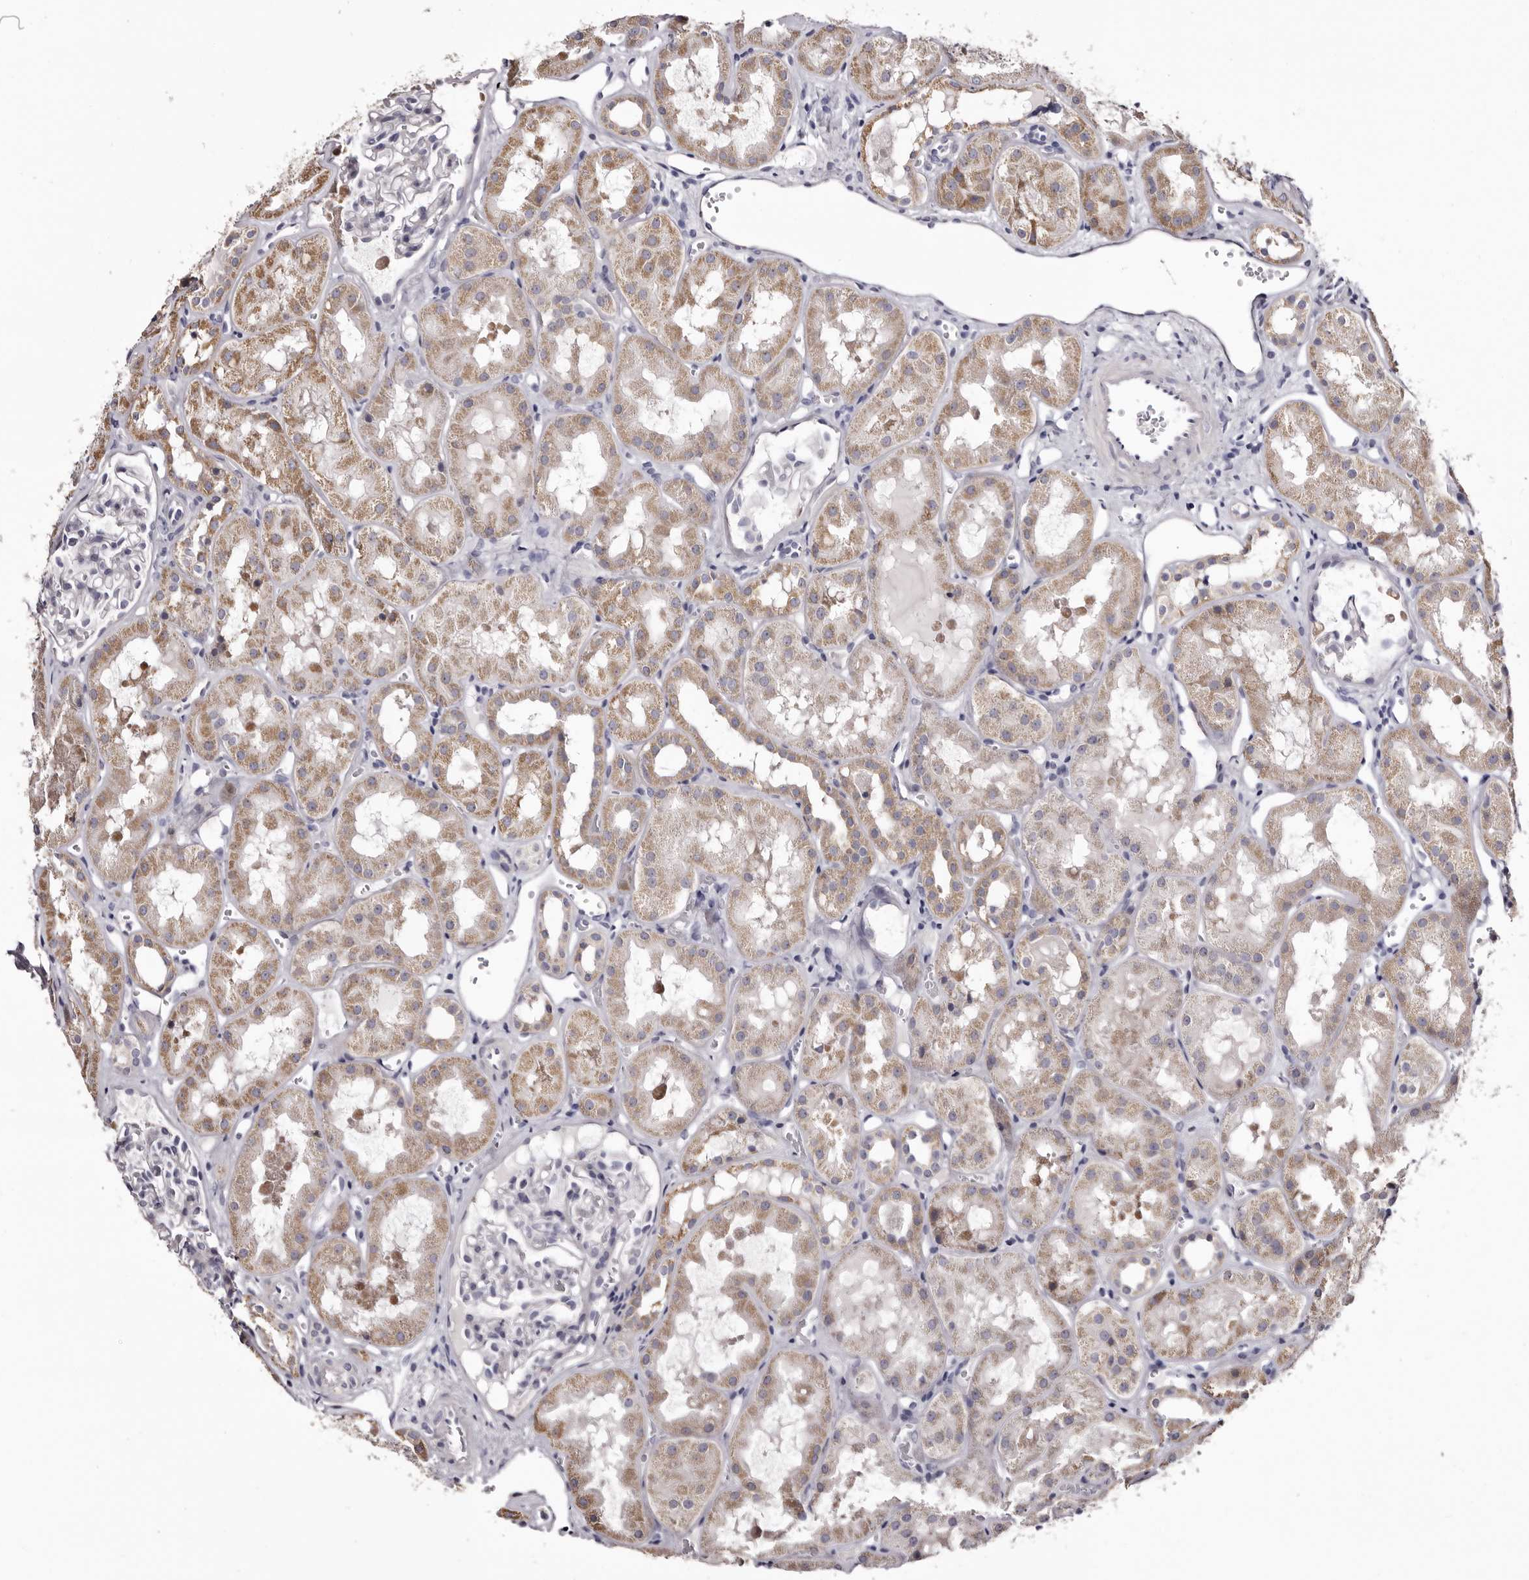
{"staining": {"intensity": "negative", "quantity": "none", "location": "none"}, "tissue": "kidney", "cell_type": "Cells in glomeruli", "image_type": "normal", "snomed": [{"axis": "morphology", "description": "Normal tissue, NOS"}, {"axis": "topography", "description": "Kidney"}], "caption": "The photomicrograph displays no significant staining in cells in glomeruli of kidney.", "gene": "CASQ1", "patient": {"sex": "male", "age": 16}}